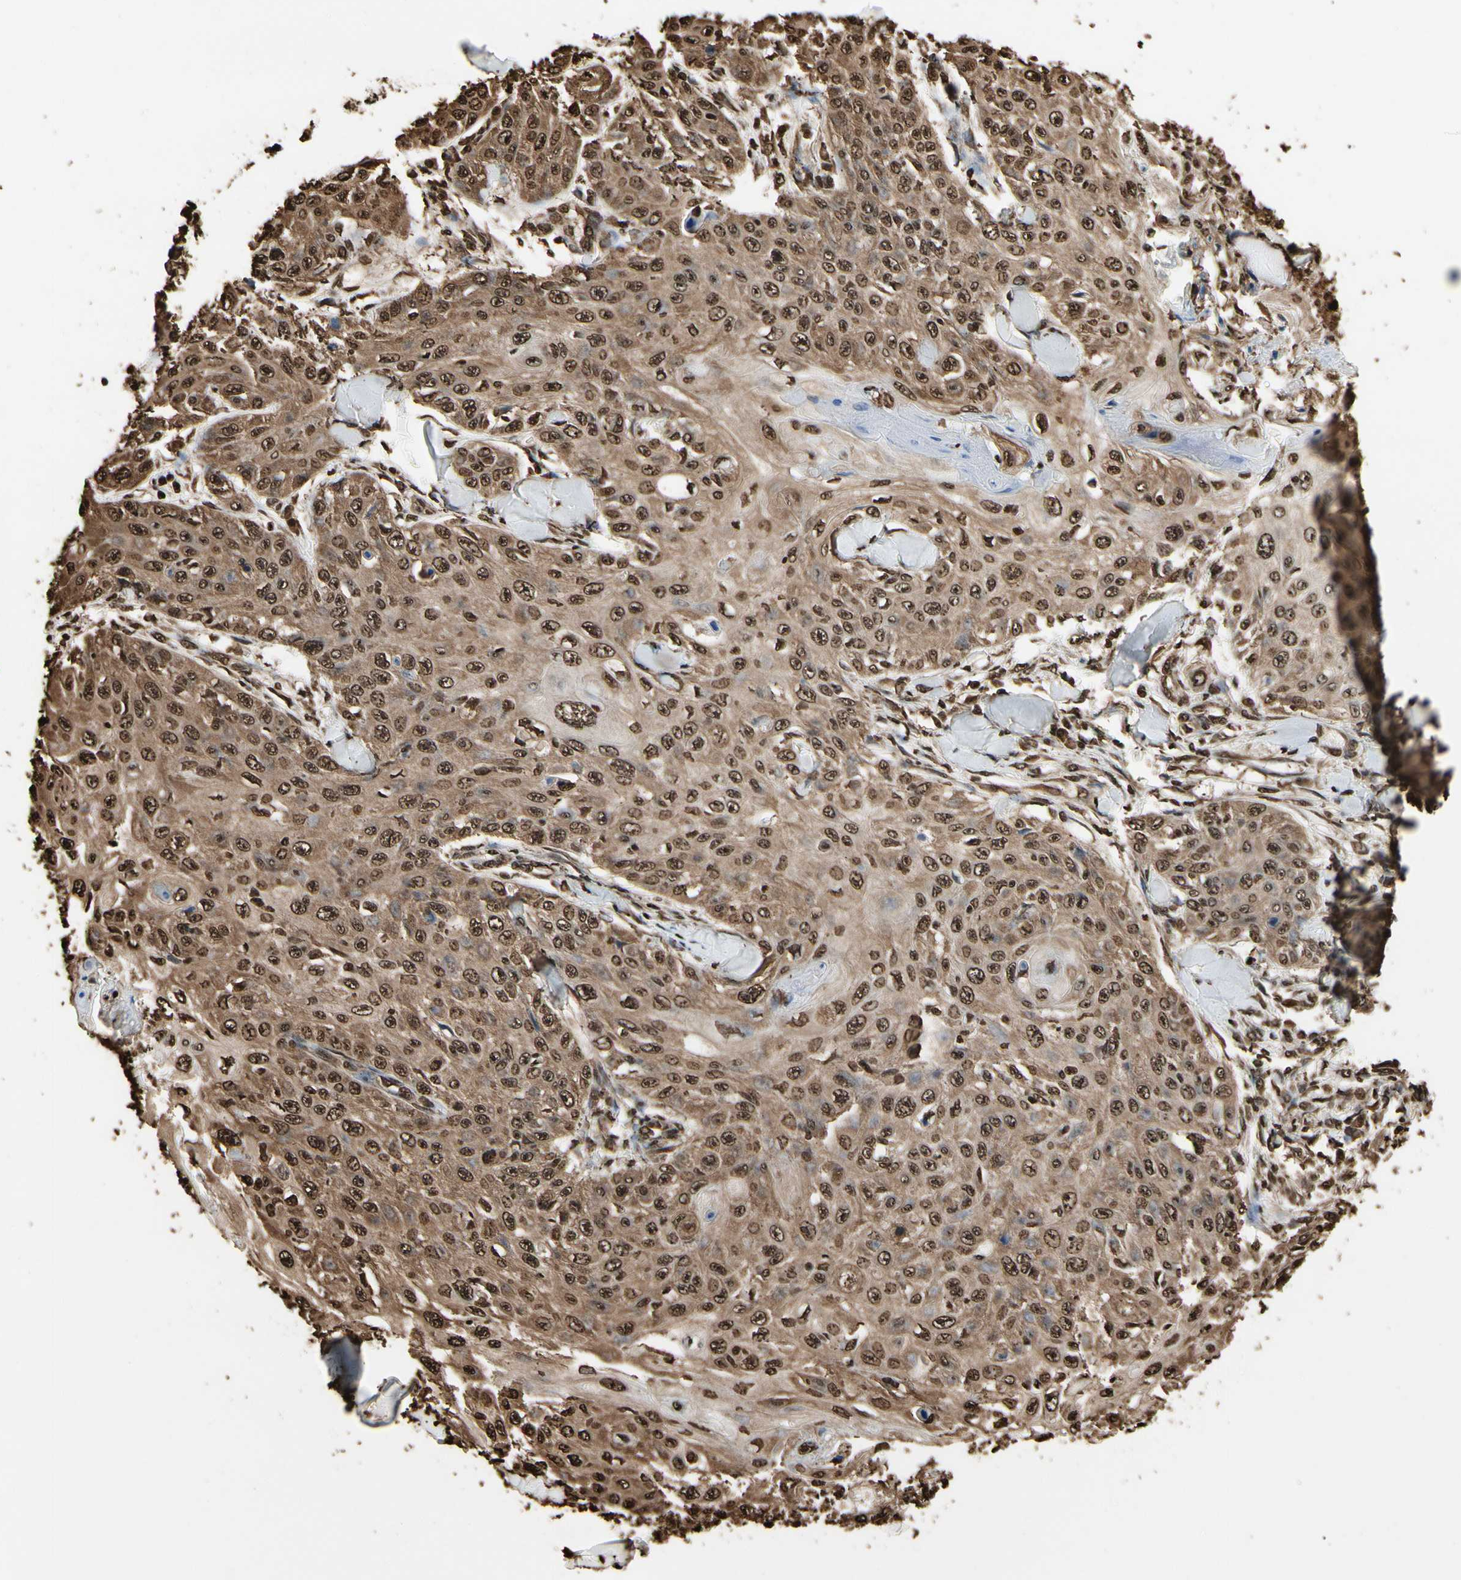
{"staining": {"intensity": "strong", "quantity": ">75%", "location": "cytoplasmic/membranous,nuclear"}, "tissue": "skin cancer", "cell_type": "Tumor cells", "image_type": "cancer", "snomed": [{"axis": "morphology", "description": "Squamous cell carcinoma, NOS"}, {"axis": "topography", "description": "Skin"}], "caption": "Immunohistochemical staining of human skin cancer displays high levels of strong cytoplasmic/membranous and nuclear expression in approximately >75% of tumor cells.", "gene": "HNRNPK", "patient": {"sex": "male", "age": 86}}